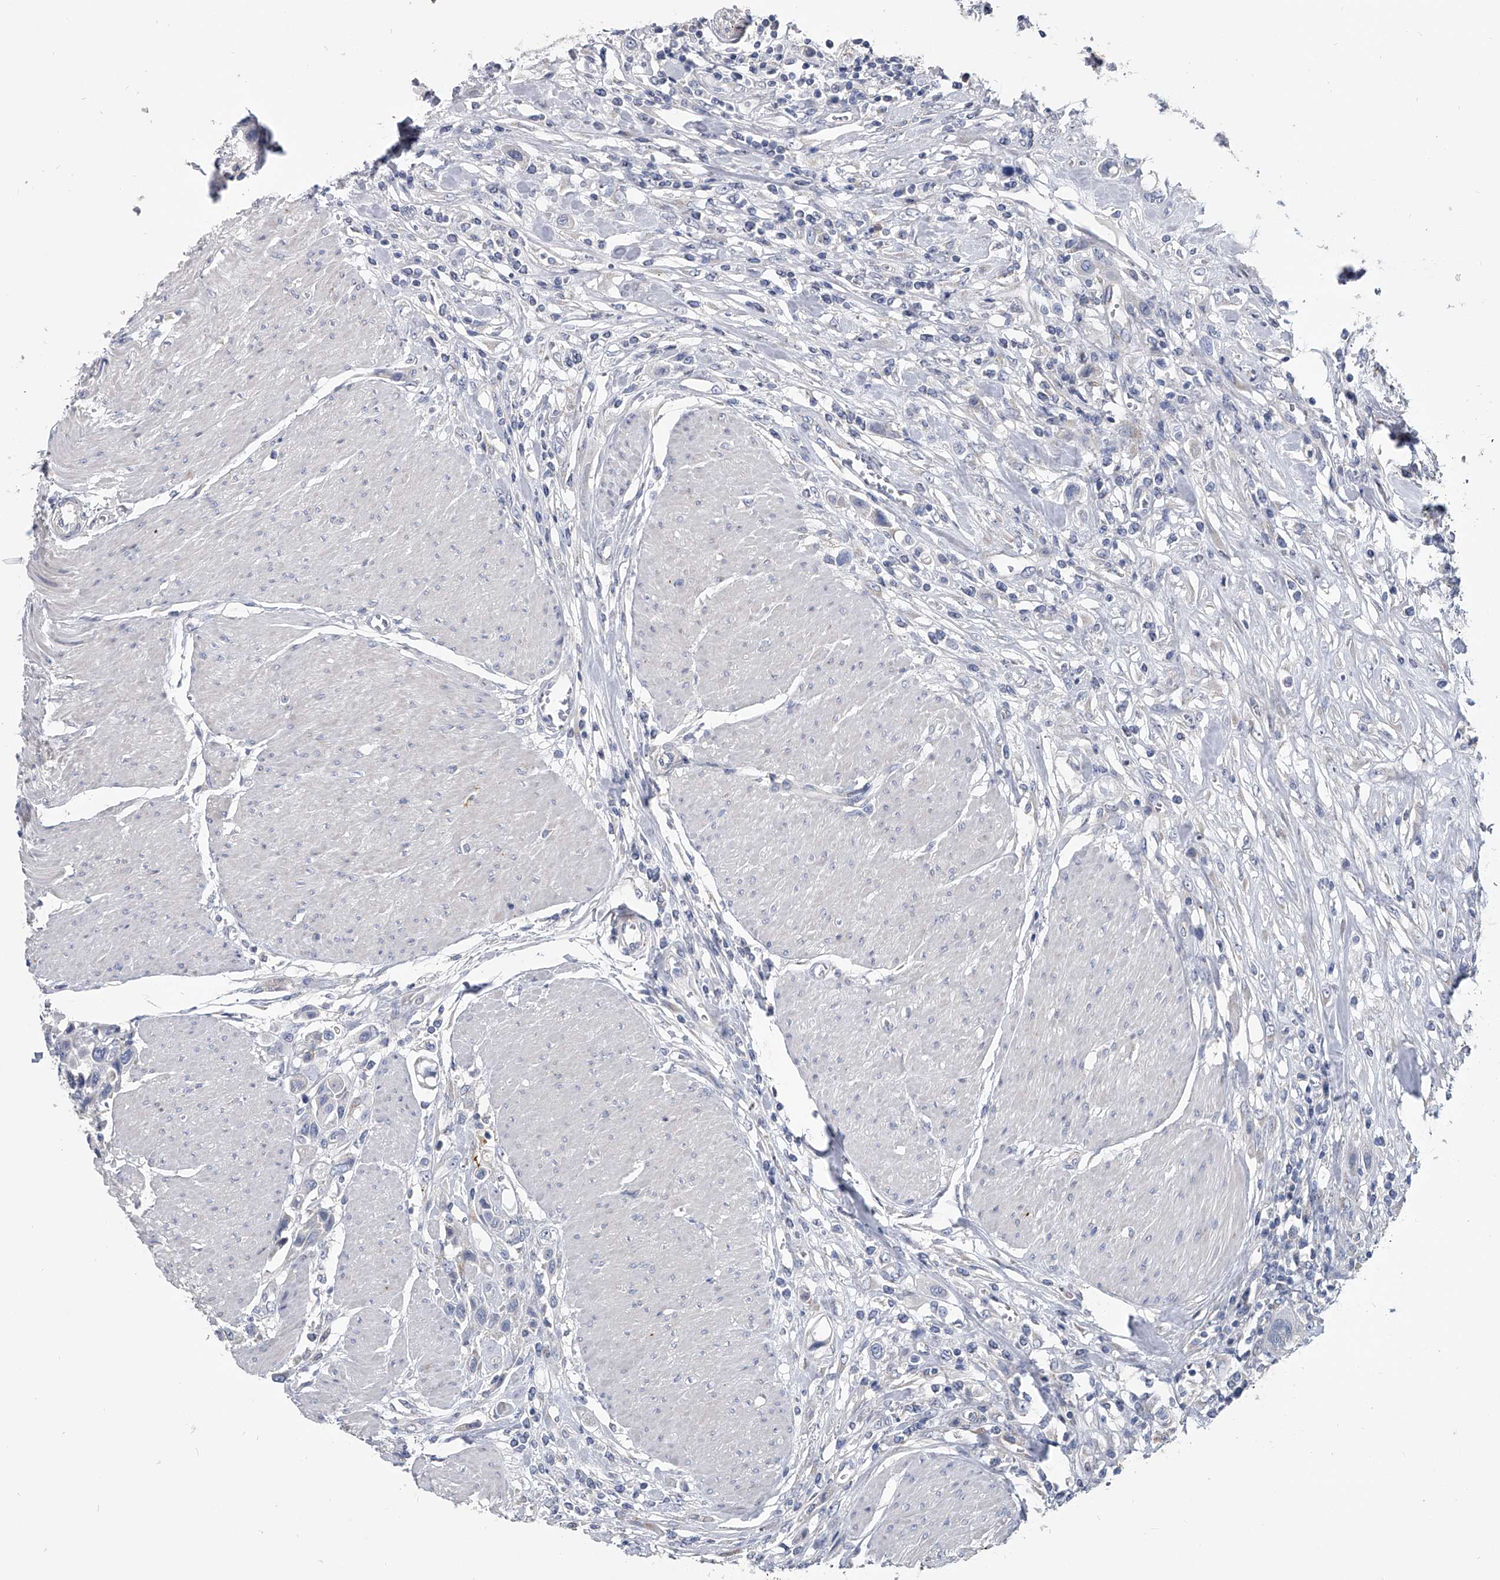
{"staining": {"intensity": "negative", "quantity": "none", "location": "none"}, "tissue": "urothelial cancer", "cell_type": "Tumor cells", "image_type": "cancer", "snomed": [{"axis": "morphology", "description": "Urothelial carcinoma, High grade"}, {"axis": "topography", "description": "Urinary bladder"}], "caption": "An IHC micrograph of urothelial cancer is shown. There is no staining in tumor cells of urothelial cancer. (DAB (3,3'-diaminobenzidine) IHC visualized using brightfield microscopy, high magnification).", "gene": "SPP1", "patient": {"sex": "male", "age": 50}}